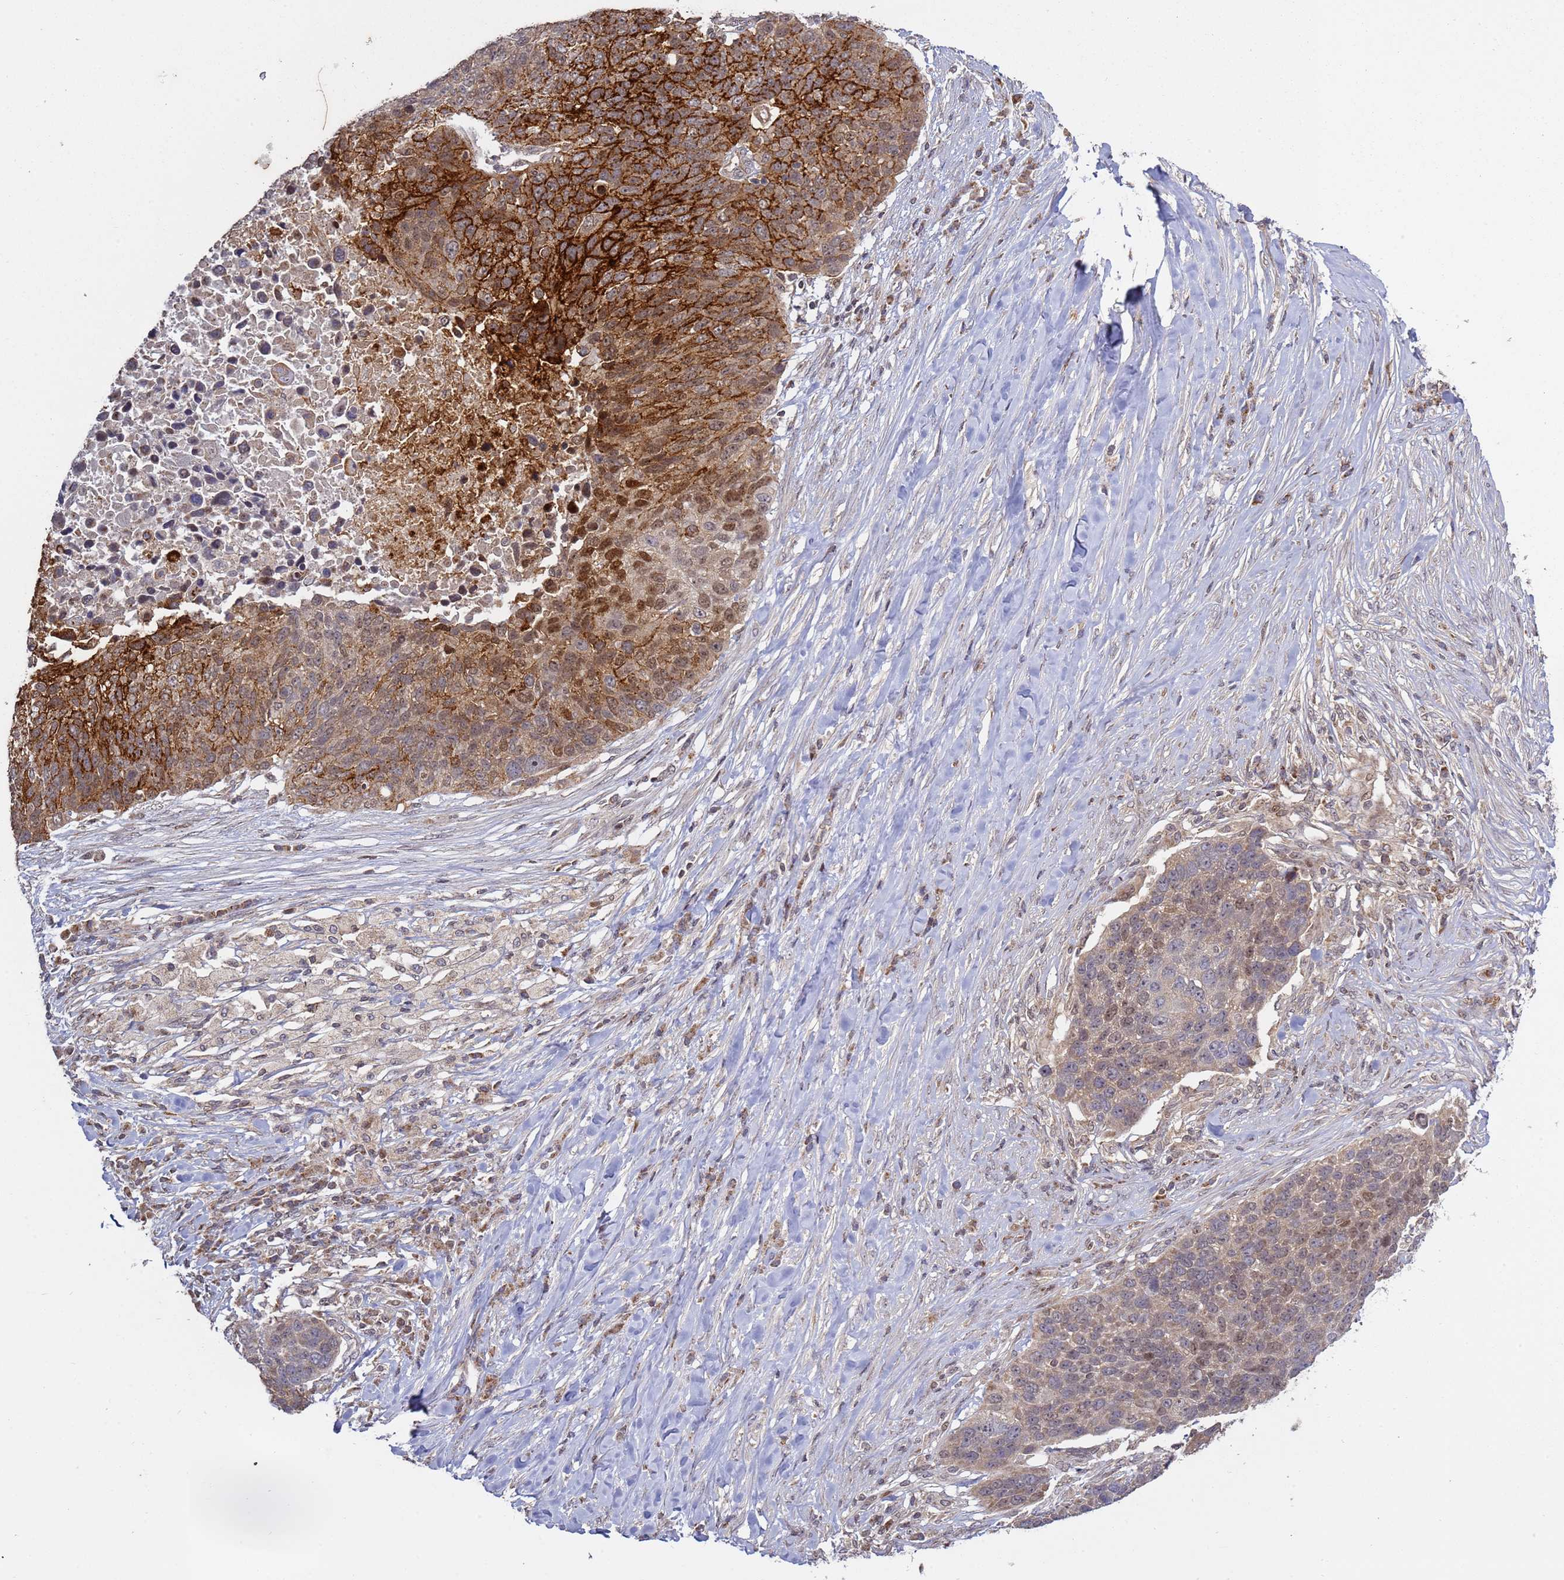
{"staining": {"intensity": "strong", "quantity": "25%-75%", "location": "cytoplasmic/membranous,nuclear"}, "tissue": "lung cancer", "cell_type": "Tumor cells", "image_type": "cancer", "snomed": [{"axis": "morphology", "description": "Normal tissue, NOS"}, {"axis": "morphology", "description": "Squamous cell carcinoma, NOS"}, {"axis": "topography", "description": "Lymph node"}, {"axis": "topography", "description": "Lung"}], "caption": "Lung cancer (squamous cell carcinoma) stained with a brown dye displays strong cytoplasmic/membranous and nuclear positive staining in about 25%-75% of tumor cells.", "gene": "RCOR2", "patient": {"sex": "male", "age": 66}}